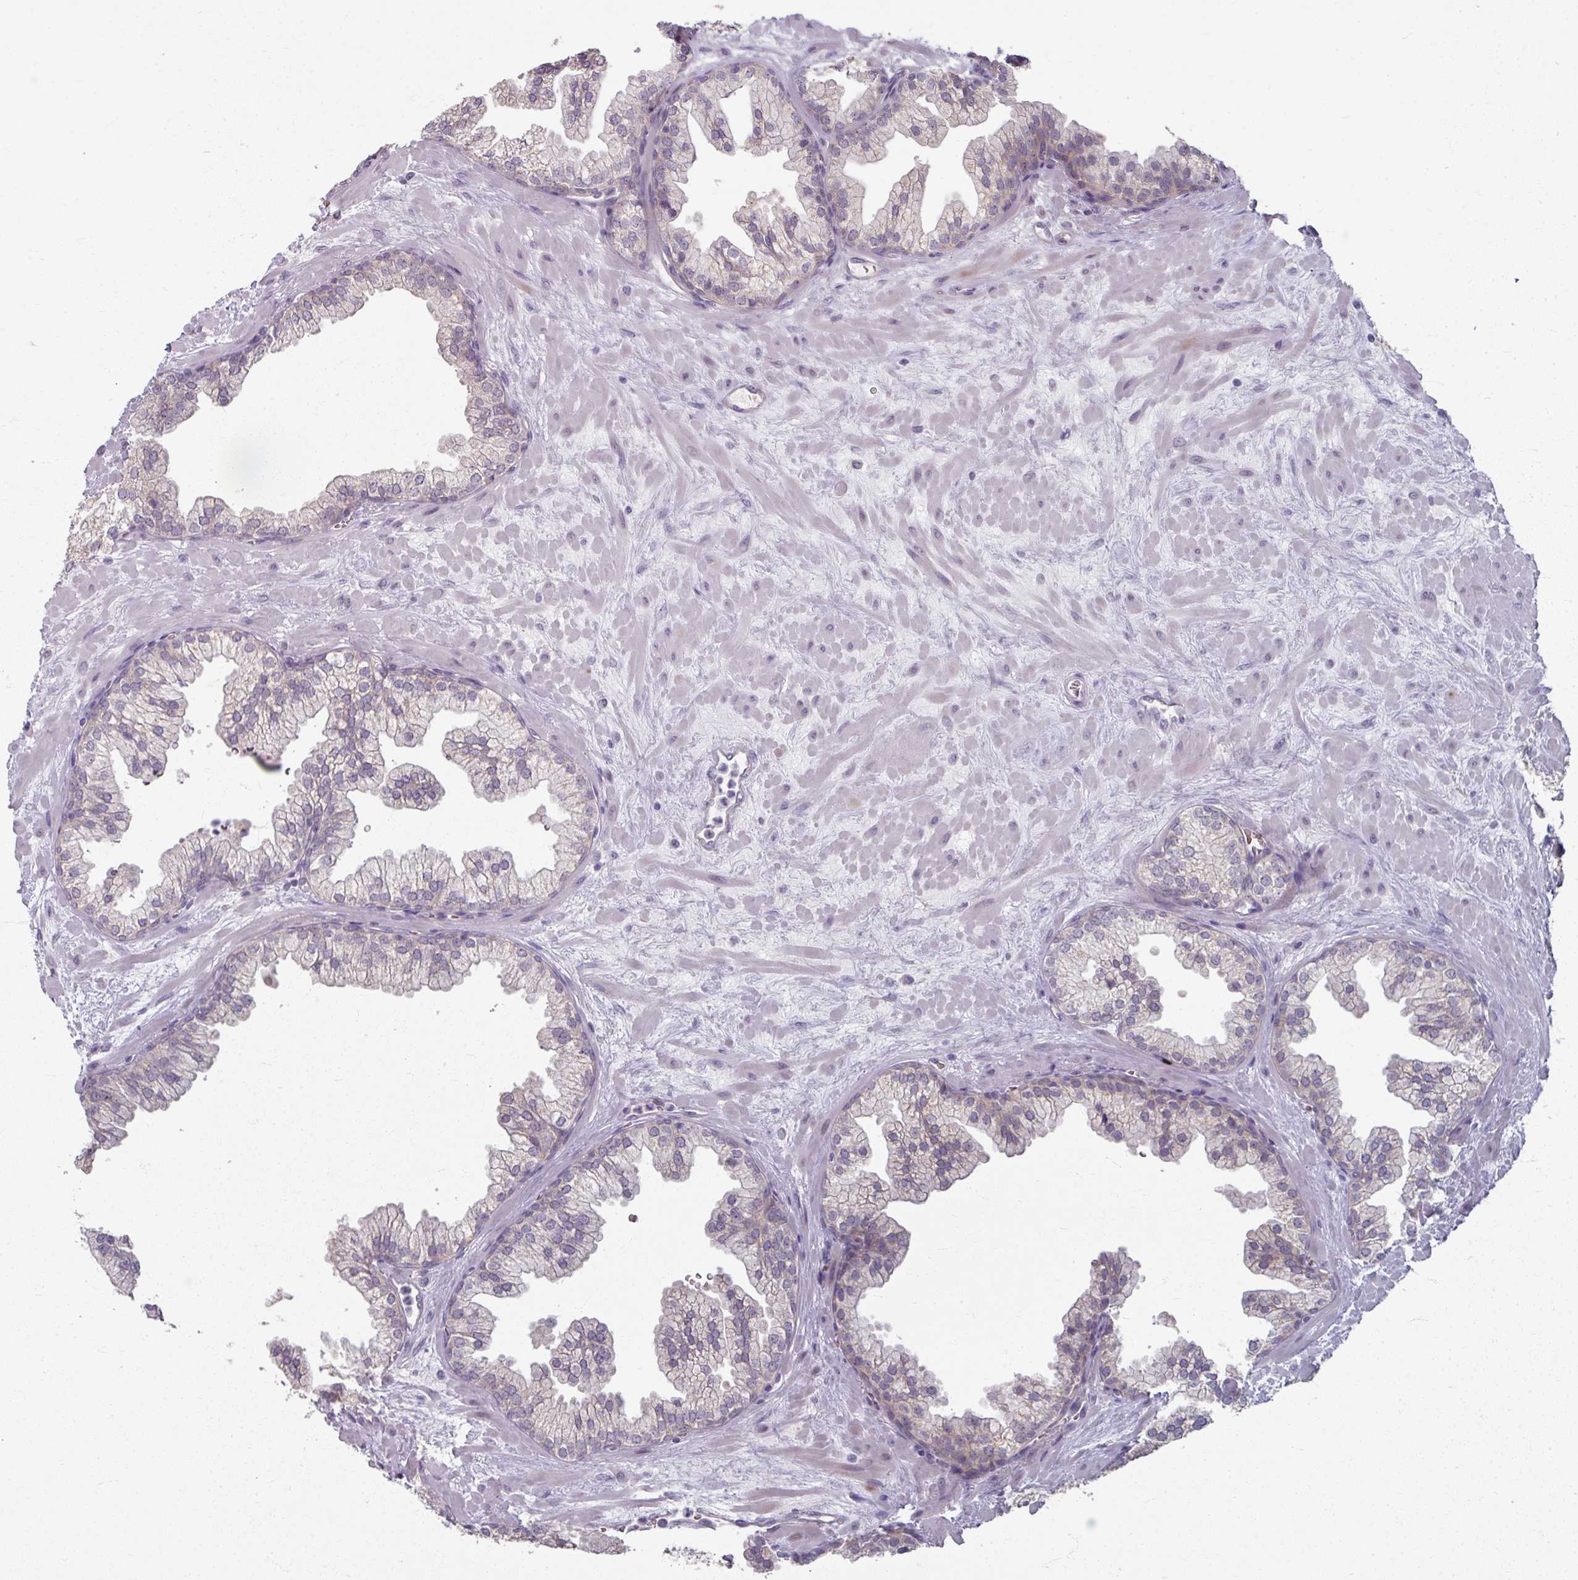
{"staining": {"intensity": "weak", "quantity": "<25%", "location": "cytoplasmic/membranous"}, "tissue": "prostate", "cell_type": "Glandular cells", "image_type": "normal", "snomed": [{"axis": "morphology", "description": "Normal tissue, NOS"}, {"axis": "topography", "description": "Prostate"}, {"axis": "topography", "description": "Peripheral nerve tissue"}], "caption": "The photomicrograph demonstrates no staining of glandular cells in benign prostate.", "gene": "KMT5C", "patient": {"sex": "male", "age": 61}}